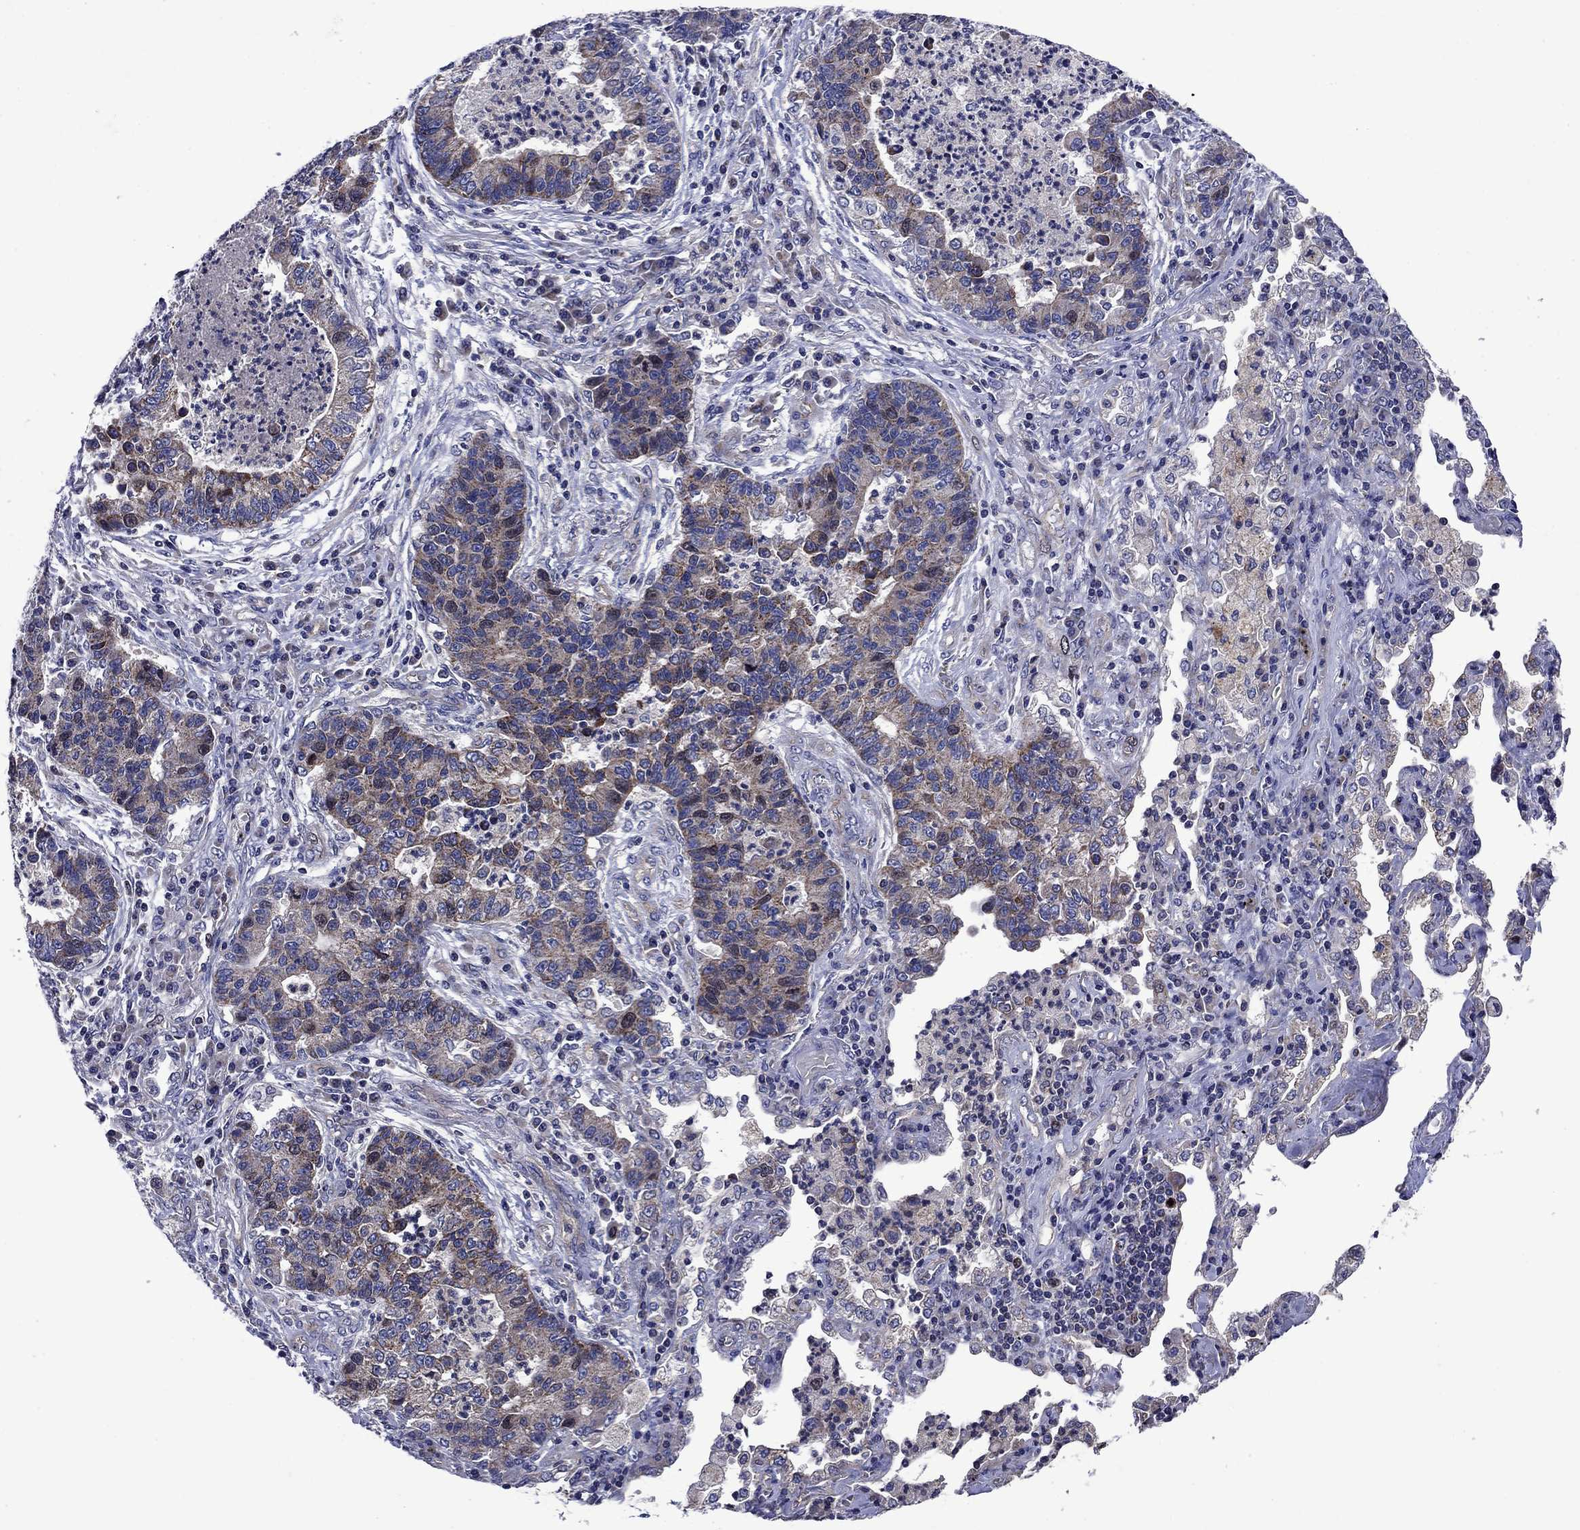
{"staining": {"intensity": "weak", "quantity": "25%-75%", "location": "cytoplasmic/membranous"}, "tissue": "lung cancer", "cell_type": "Tumor cells", "image_type": "cancer", "snomed": [{"axis": "morphology", "description": "Adenocarcinoma, NOS"}, {"axis": "topography", "description": "Lung"}], "caption": "There is low levels of weak cytoplasmic/membranous expression in tumor cells of lung cancer, as demonstrated by immunohistochemical staining (brown color).", "gene": "KIF22", "patient": {"sex": "female", "age": 57}}